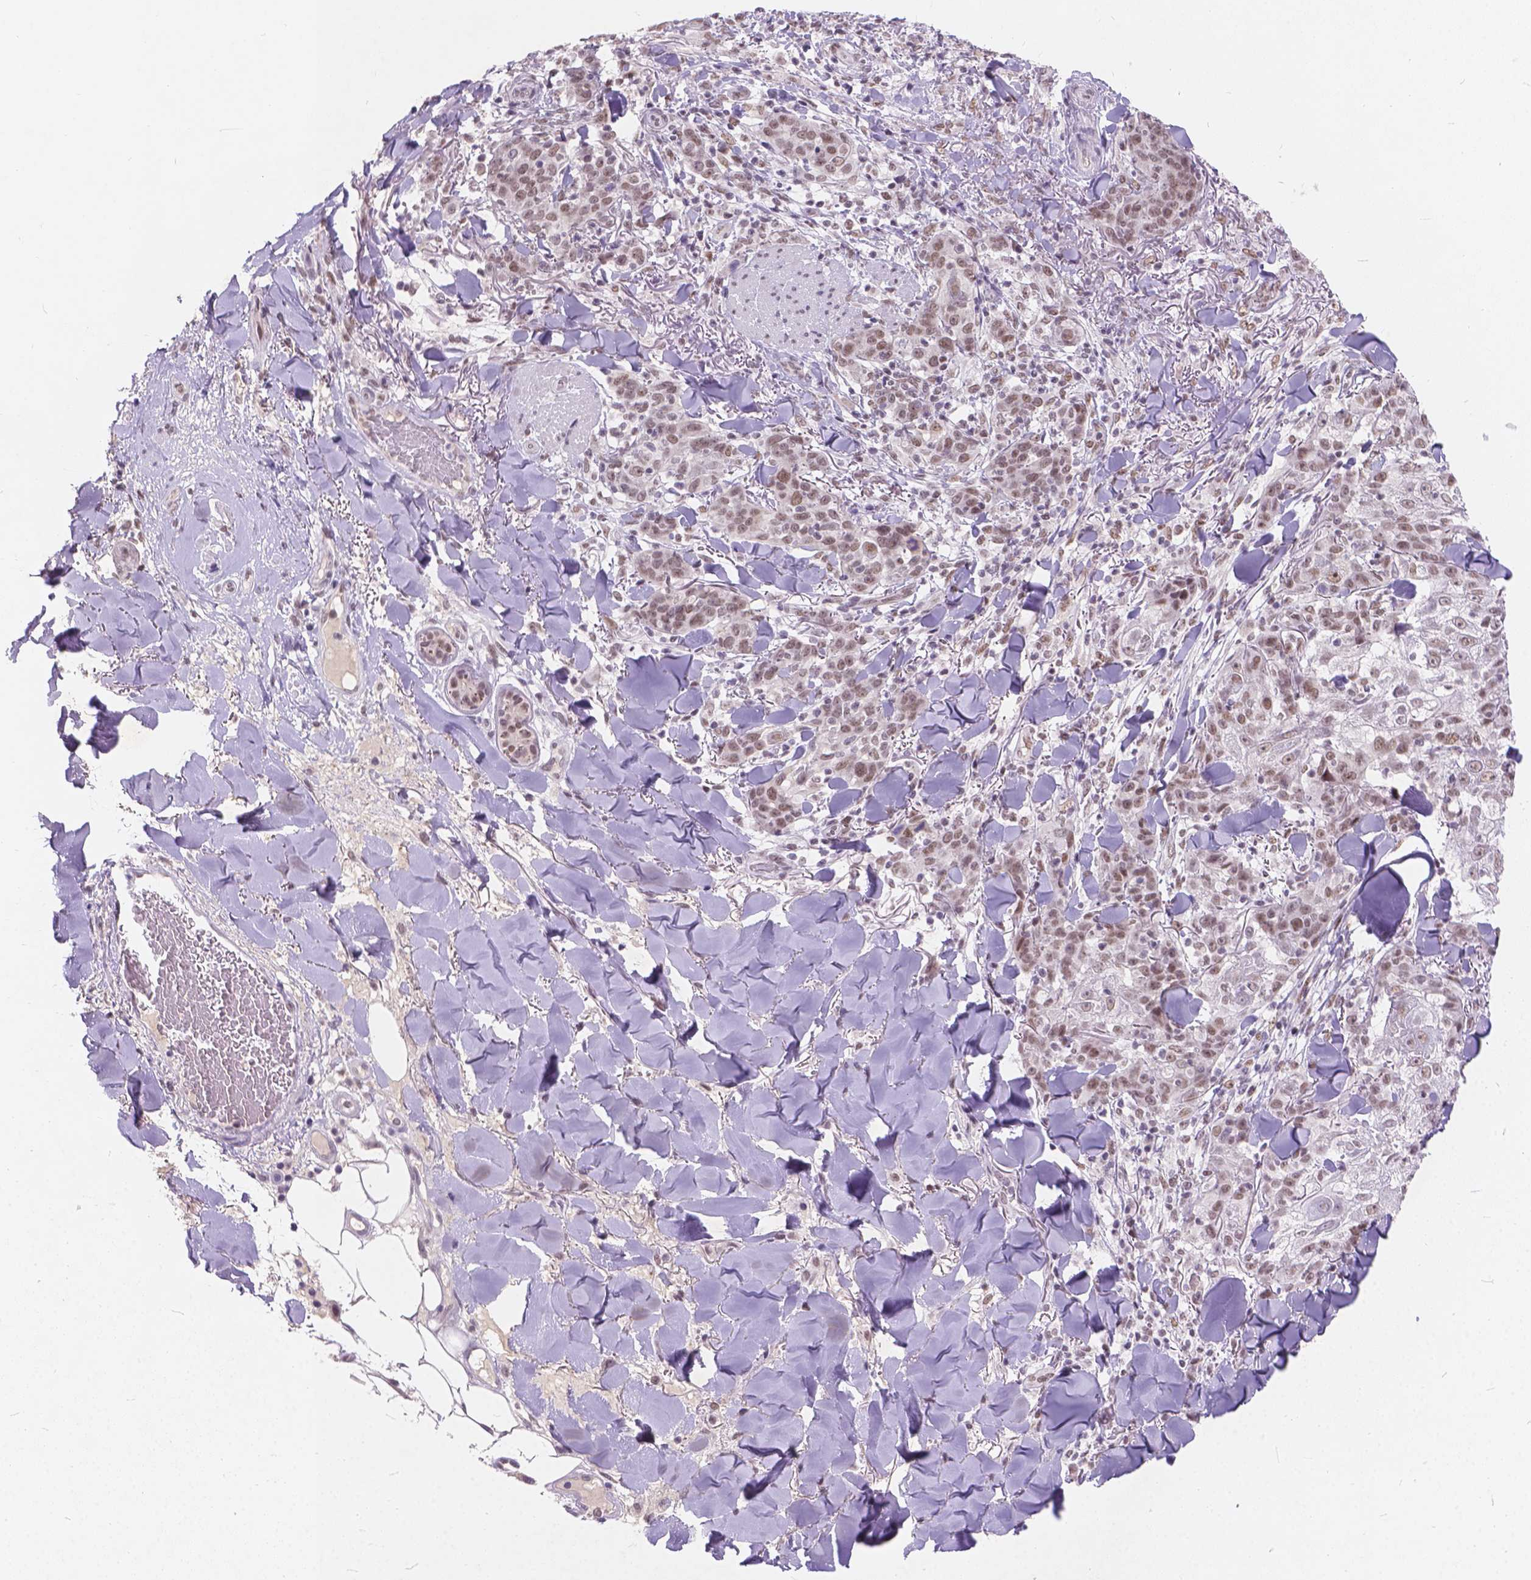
{"staining": {"intensity": "weak", "quantity": ">75%", "location": "nuclear"}, "tissue": "skin cancer", "cell_type": "Tumor cells", "image_type": "cancer", "snomed": [{"axis": "morphology", "description": "Normal tissue, NOS"}, {"axis": "morphology", "description": "Squamous cell carcinoma, NOS"}, {"axis": "topography", "description": "Skin"}], "caption": "Tumor cells show low levels of weak nuclear expression in approximately >75% of cells in human skin squamous cell carcinoma. The protein of interest is stained brown, and the nuclei are stained in blue (DAB (3,3'-diaminobenzidine) IHC with brightfield microscopy, high magnification).", "gene": "FAM53A", "patient": {"sex": "female", "age": 83}}